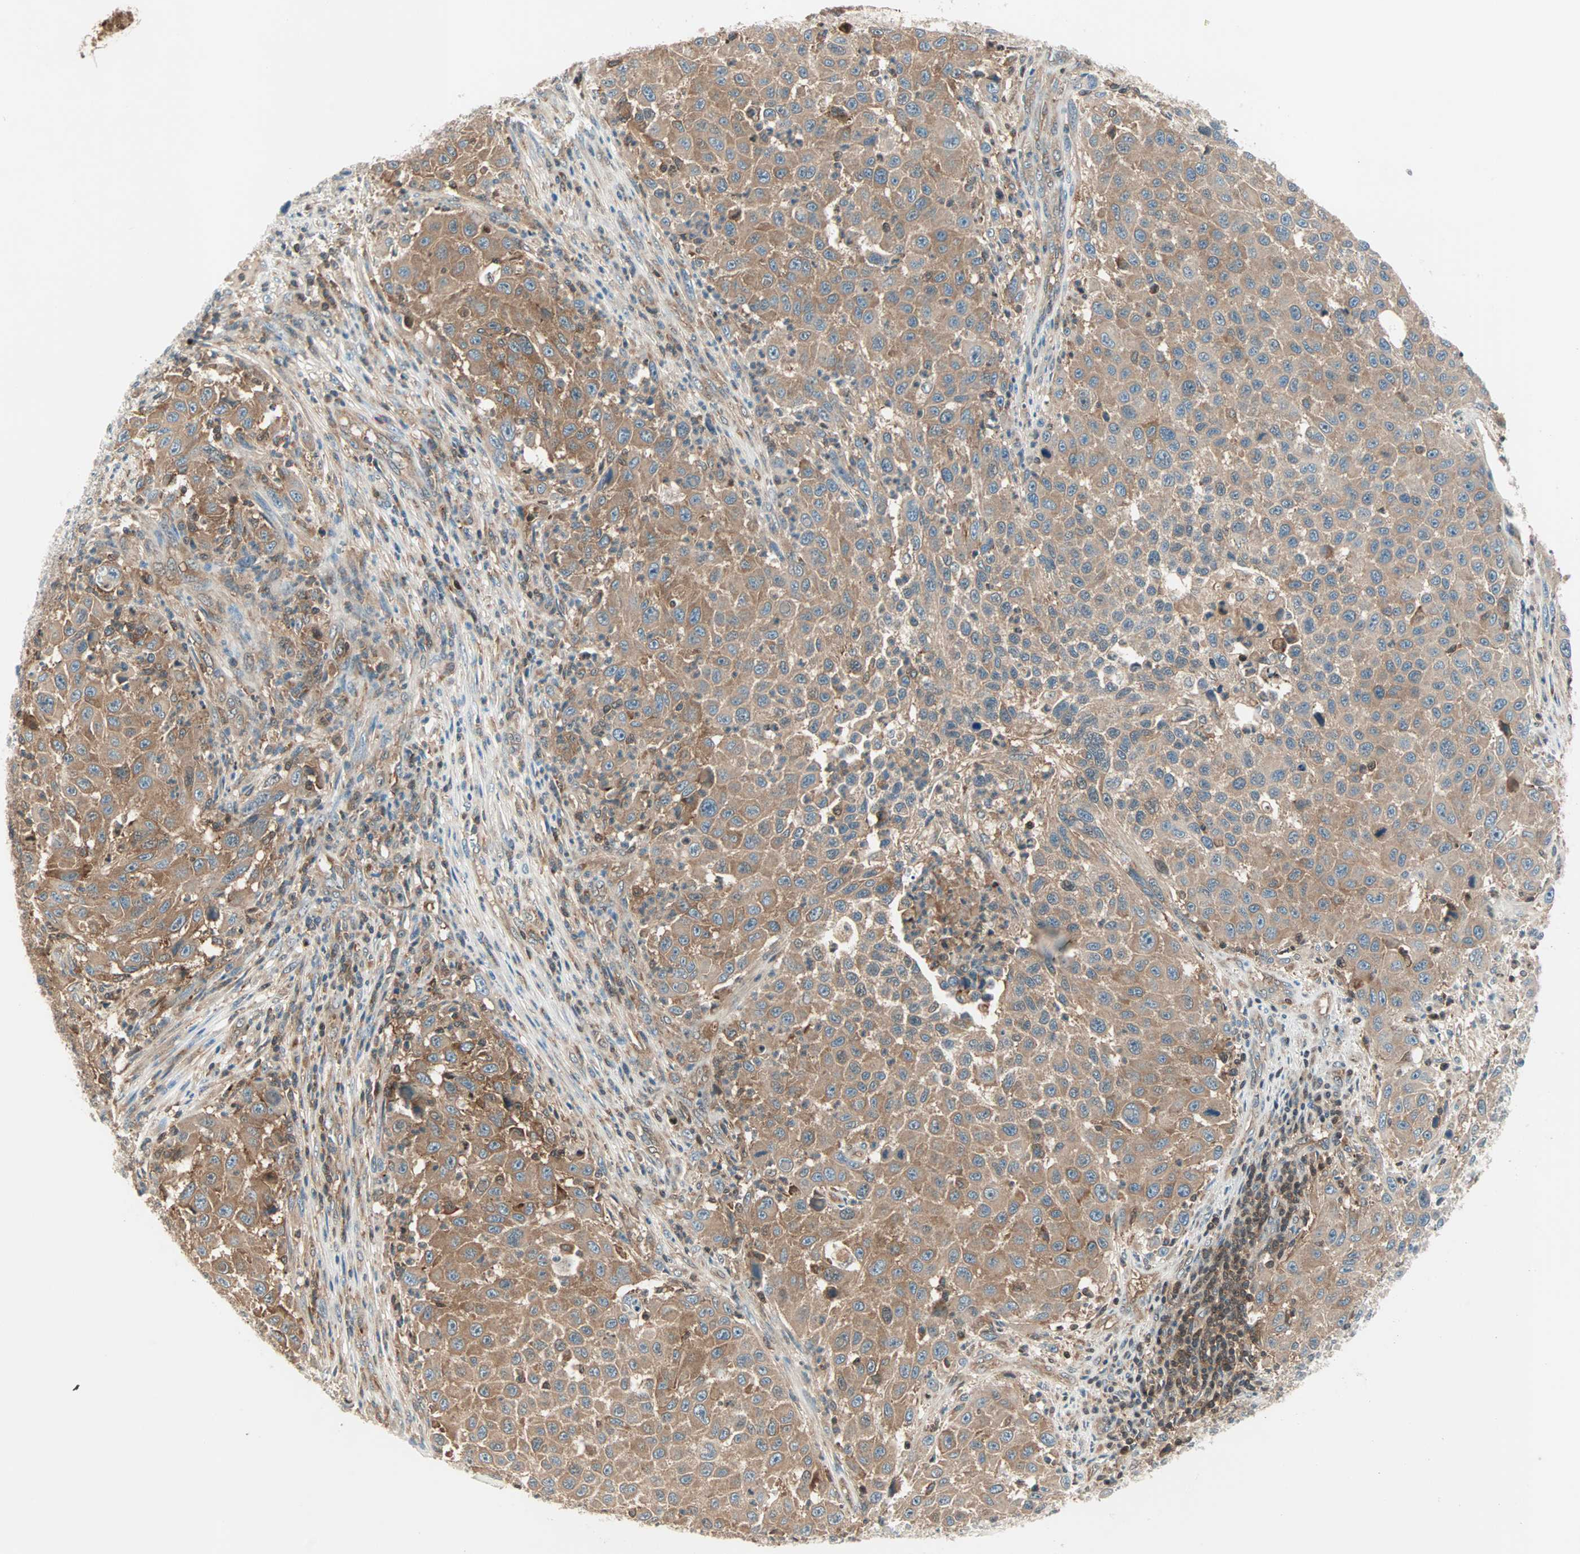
{"staining": {"intensity": "moderate", "quantity": ">75%", "location": "cytoplasmic/membranous"}, "tissue": "melanoma", "cell_type": "Tumor cells", "image_type": "cancer", "snomed": [{"axis": "morphology", "description": "Malignant melanoma, Metastatic site"}, {"axis": "topography", "description": "Lymph node"}], "caption": "An IHC micrograph of tumor tissue is shown. Protein staining in brown shows moderate cytoplasmic/membranous positivity in malignant melanoma (metastatic site) within tumor cells.", "gene": "TEC", "patient": {"sex": "male", "age": 61}}